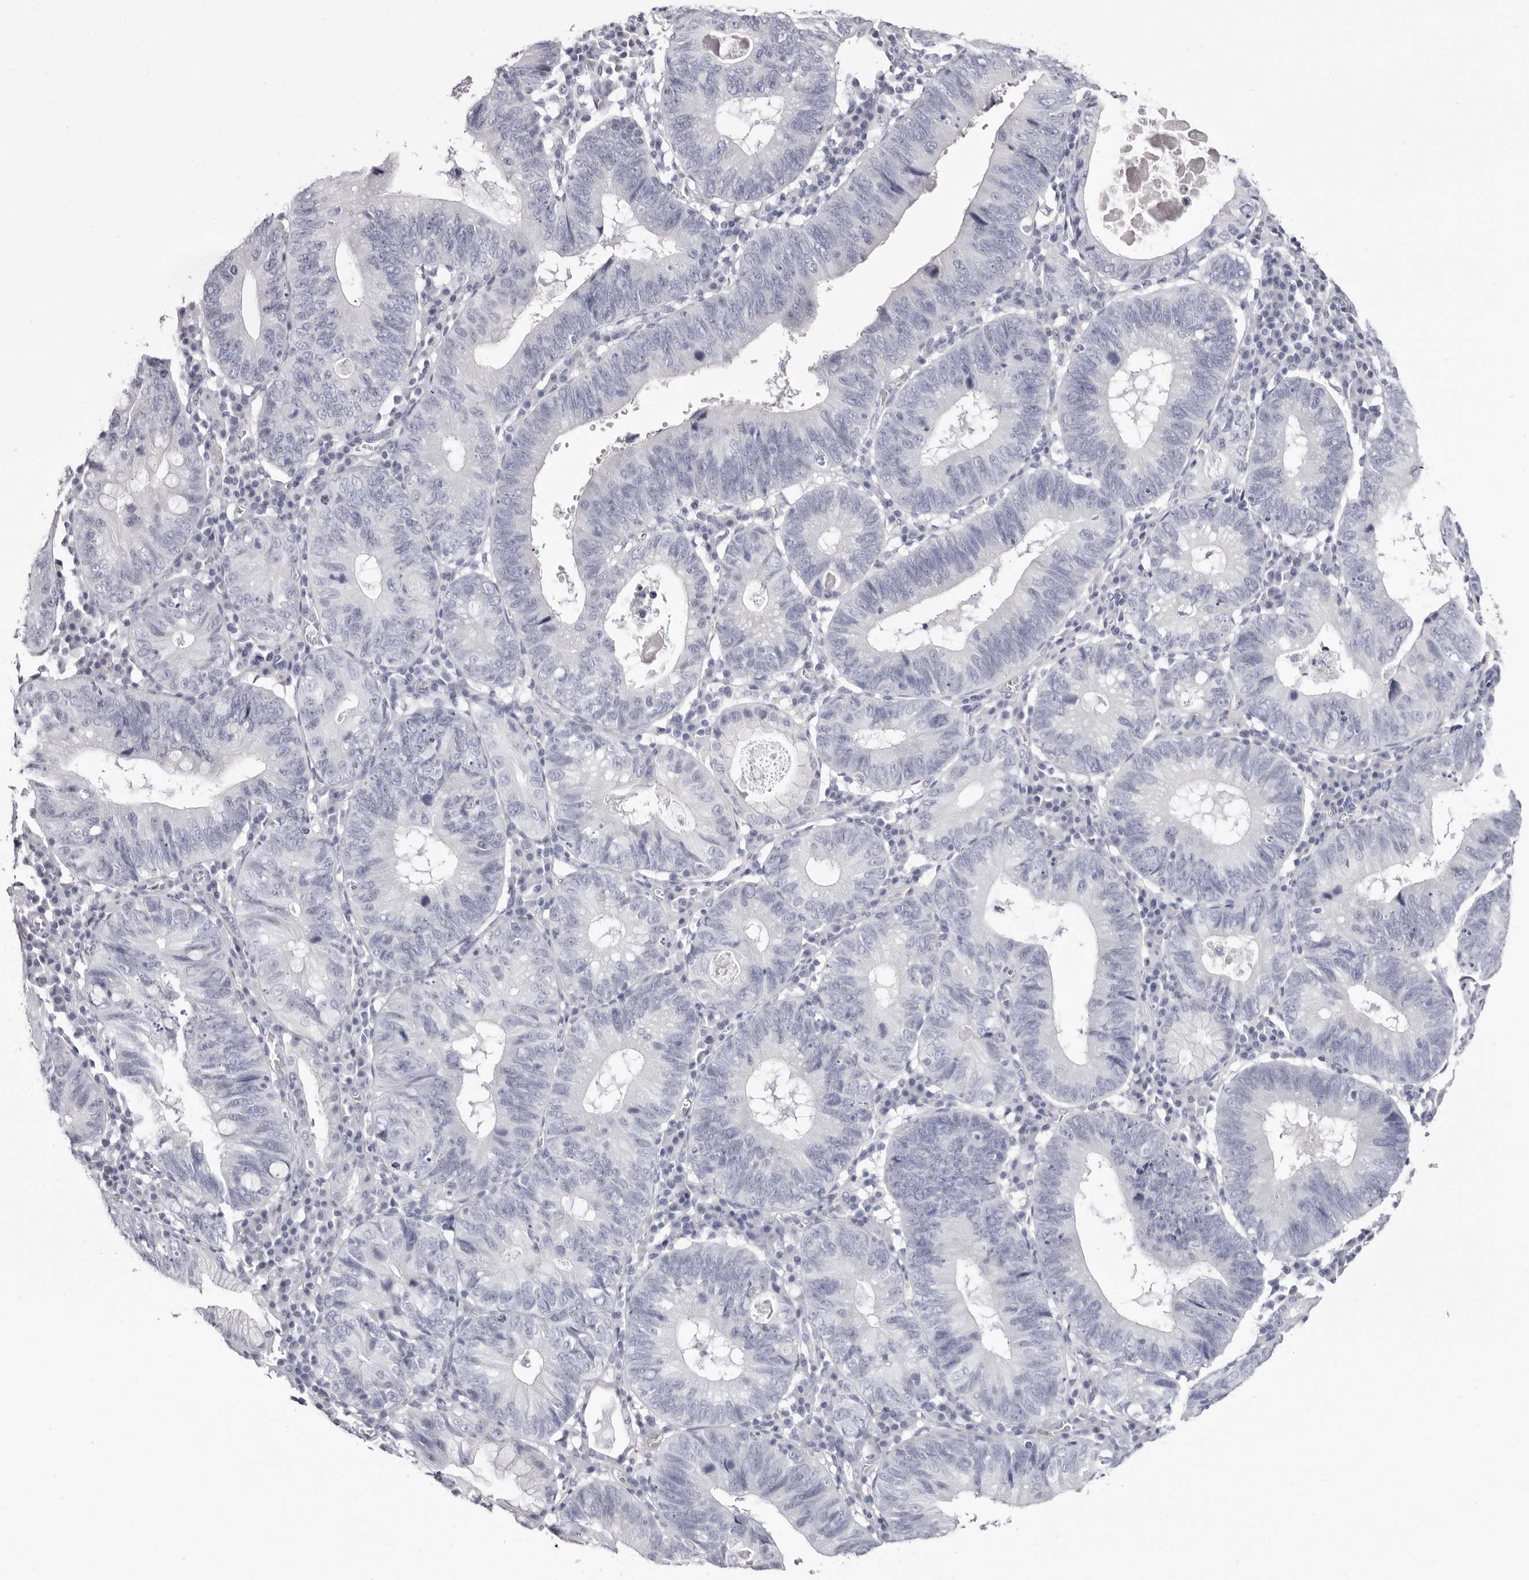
{"staining": {"intensity": "negative", "quantity": "none", "location": "none"}, "tissue": "stomach cancer", "cell_type": "Tumor cells", "image_type": "cancer", "snomed": [{"axis": "morphology", "description": "Adenocarcinoma, NOS"}, {"axis": "topography", "description": "Stomach"}], "caption": "A histopathology image of stomach adenocarcinoma stained for a protein exhibits no brown staining in tumor cells.", "gene": "LPO", "patient": {"sex": "male", "age": 59}}